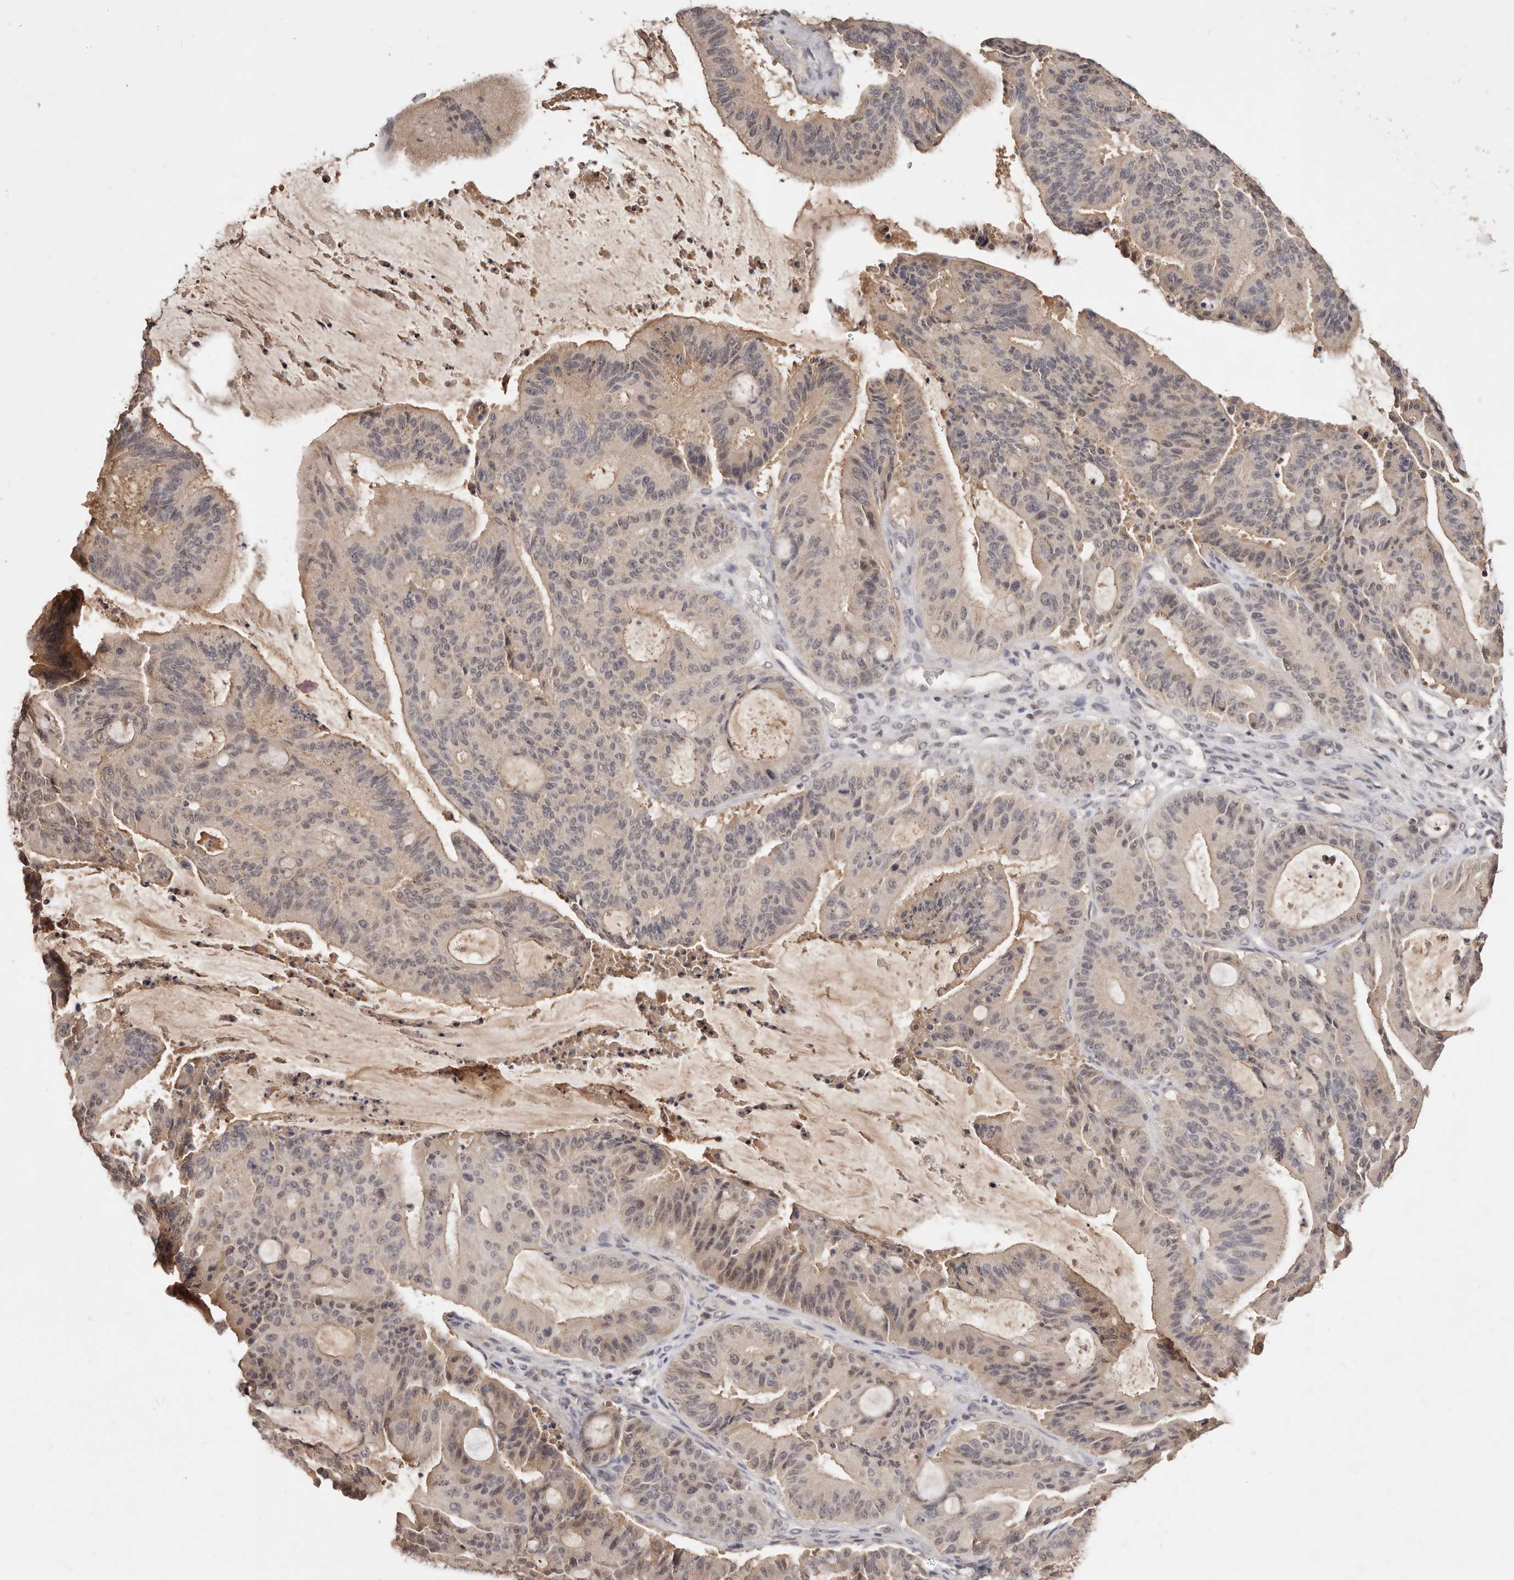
{"staining": {"intensity": "weak", "quantity": "25%-75%", "location": "cytoplasmic/membranous,nuclear"}, "tissue": "liver cancer", "cell_type": "Tumor cells", "image_type": "cancer", "snomed": [{"axis": "morphology", "description": "Normal tissue, NOS"}, {"axis": "morphology", "description": "Cholangiocarcinoma"}, {"axis": "topography", "description": "Liver"}, {"axis": "topography", "description": "Peripheral nerve tissue"}], "caption": "Approximately 25%-75% of tumor cells in human cholangiocarcinoma (liver) display weak cytoplasmic/membranous and nuclear protein staining as visualized by brown immunohistochemical staining.", "gene": "TSPAN13", "patient": {"sex": "female", "age": 73}}